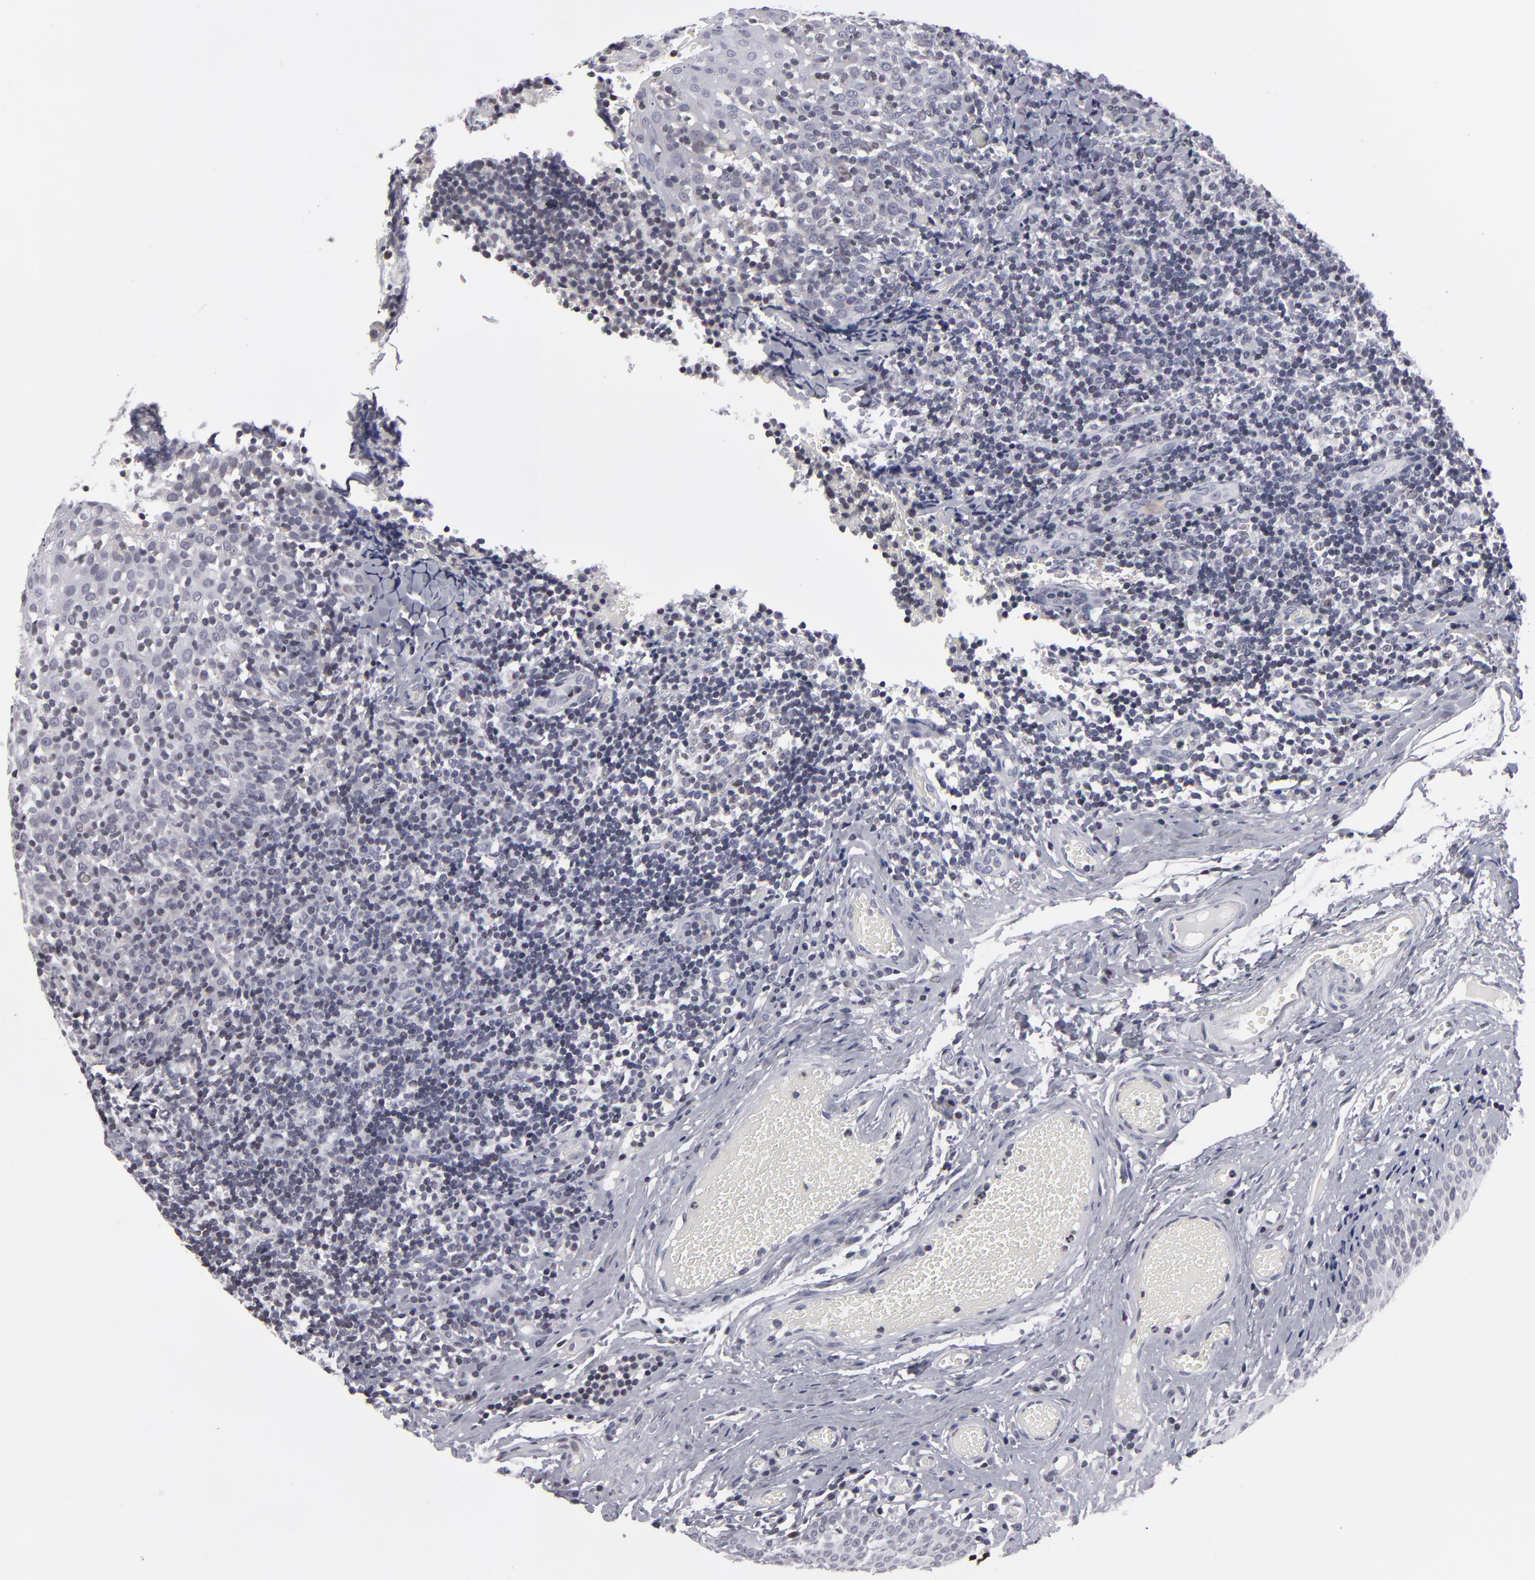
{"staining": {"intensity": "weak", "quantity": "25%-75%", "location": "nuclear"}, "tissue": "tonsil", "cell_type": "Germinal center cells", "image_type": "normal", "snomed": [{"axis": "morphology", "description": "Normal tissue, NOS"}, {"axis": "topography", "description": "Tonsil"}], "caption": "Immunohistochemical staining of benign tonsil shows 25%-75% levels of weak nuclear protein expression in approximately 25%-75% of germinal center cells.", "gene": "ODF2", "patient": {"sex": "female", "age": 34}}